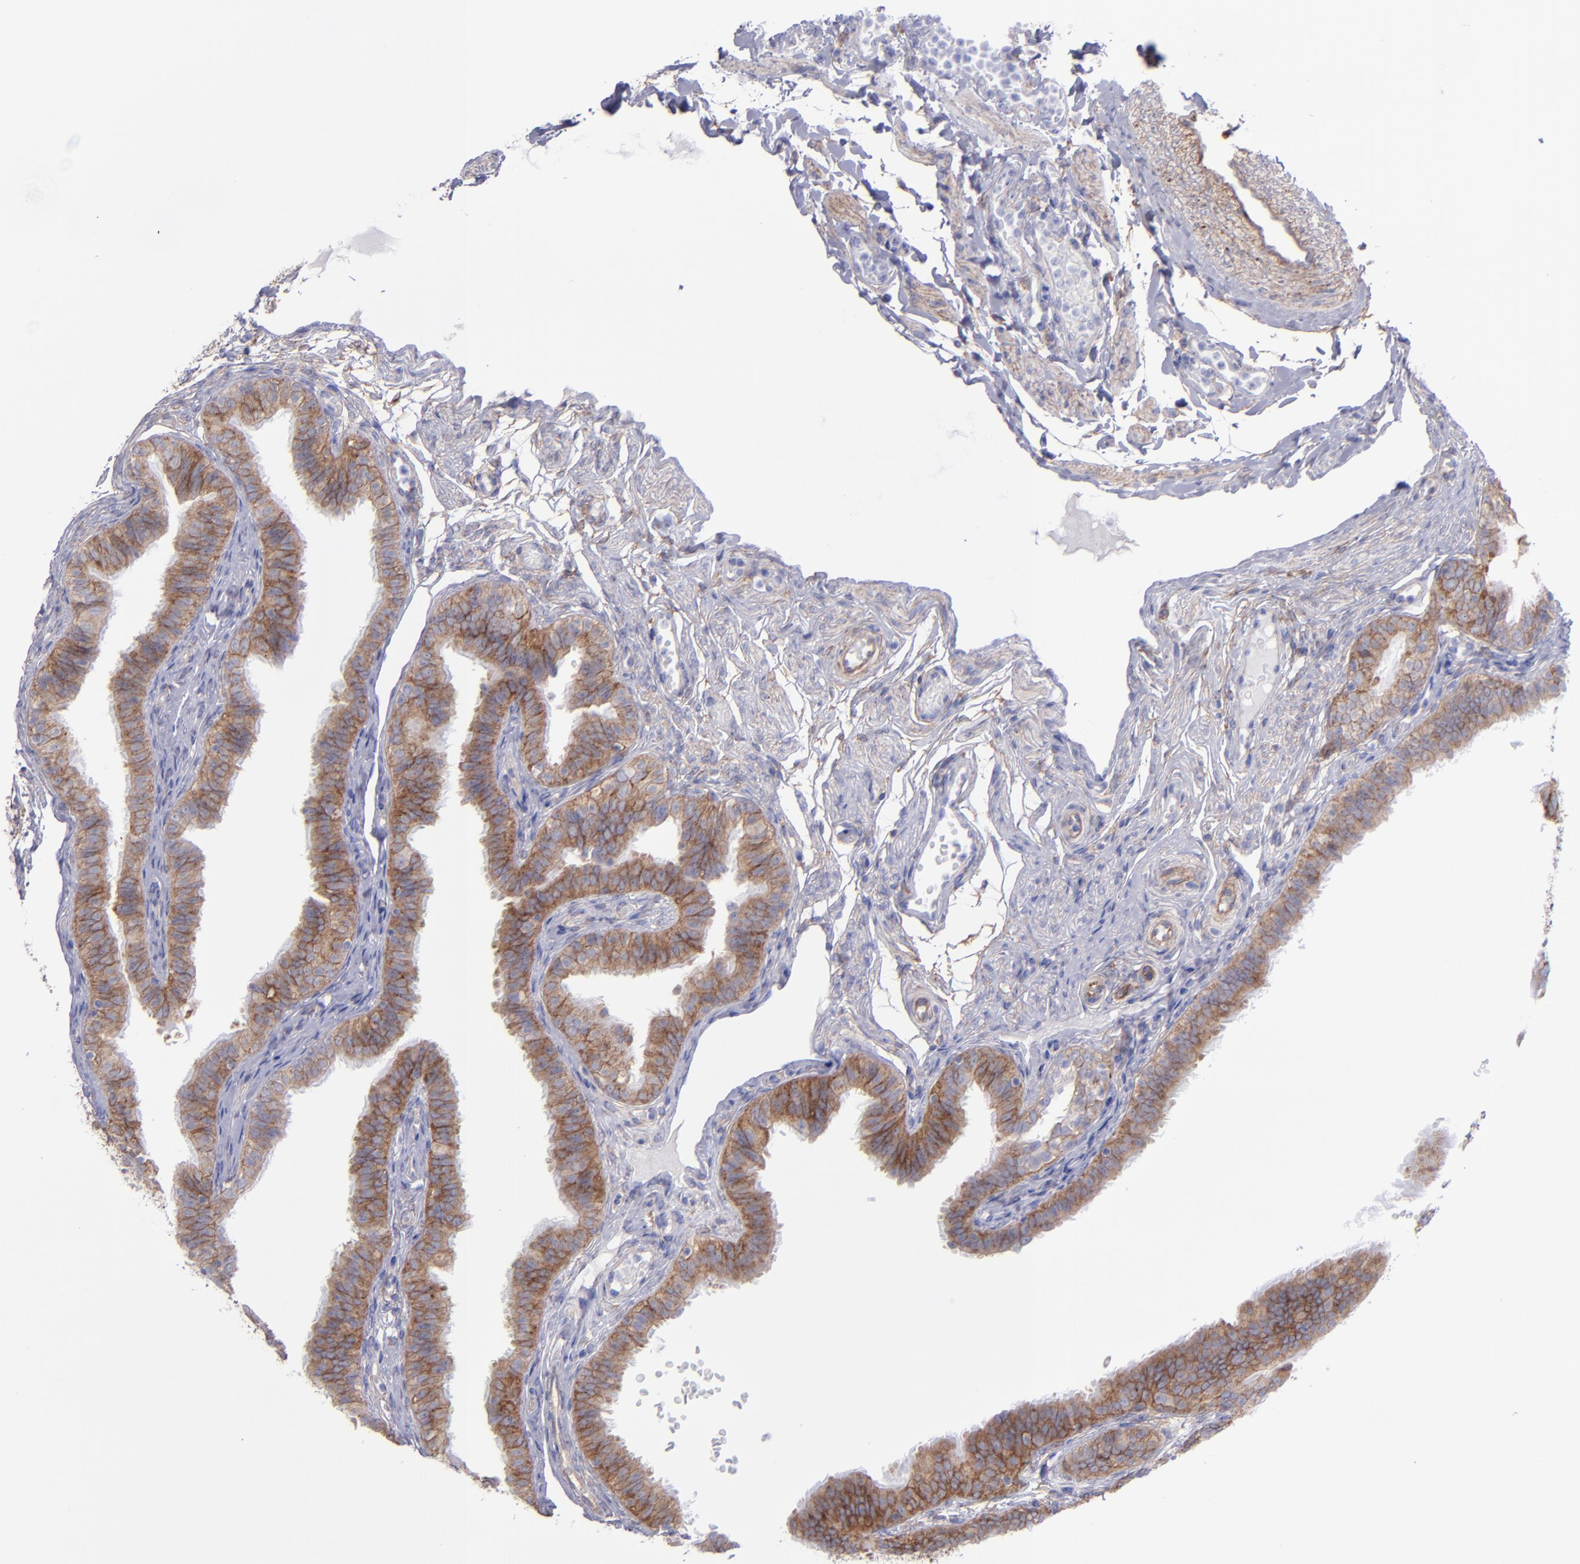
{"staining": {"intensity": "moderate", "quantity": ">75%", "location": "cytoplasmic/membranous"}, "tissue": "fallopian tube", "cell_type": "Glandular cells", "image_type": "normal", "snomed": [{"axis": "morphology", "description": "Normal tissue, NOS"}, {"axis": "morphology", "description": "Dermoid, NOS"}, {"axis": "topography", "description": "Fallopian tube"}], "caption": "A high-resolution image shows IHC staining of unremarkable fallopian tube, which demonstrates moderate cytoplasmic/membranous positivity in about >75% of glandular cells.", "gene": "ITGAV", "patient": {"sex": "female", "age": 33}}